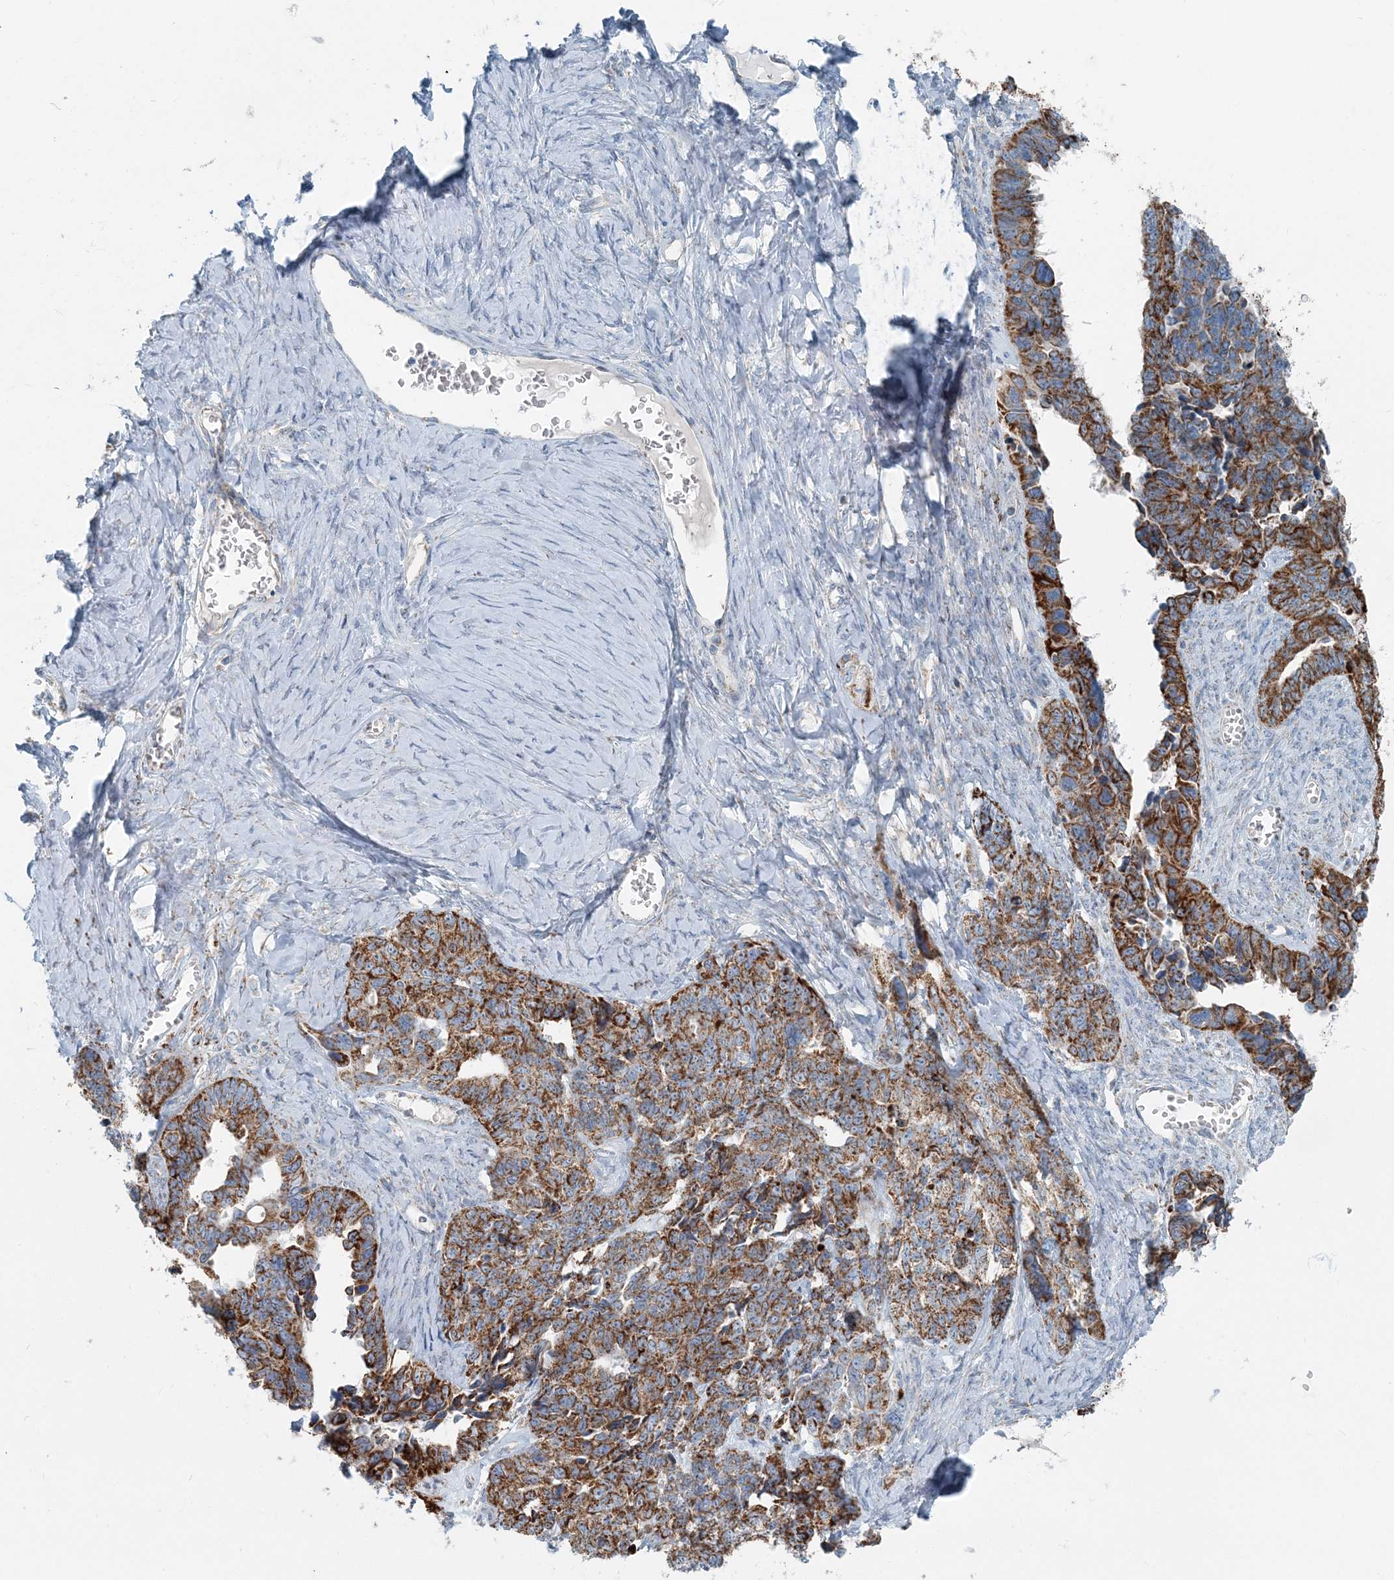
{"staining": {"intensity": "strong", "quantity": ">75%", "location": "cytoplasmic/membranous"}, "tissue": "ovarian cancer", "cell_type": "Tumor cells", "image_type": "cancer", "snomed": [{"axis": "morphology", "description": "Cystadenocarcinoma, serous, NOS"}, {"axis": "topography", "description": "Ovary"}], "caption": "Human ovarian cancer stained with a protein marker displays strong staining in tumor cells.", "gene": "INTU", "patient": {"sex": "female", "age": 79}}